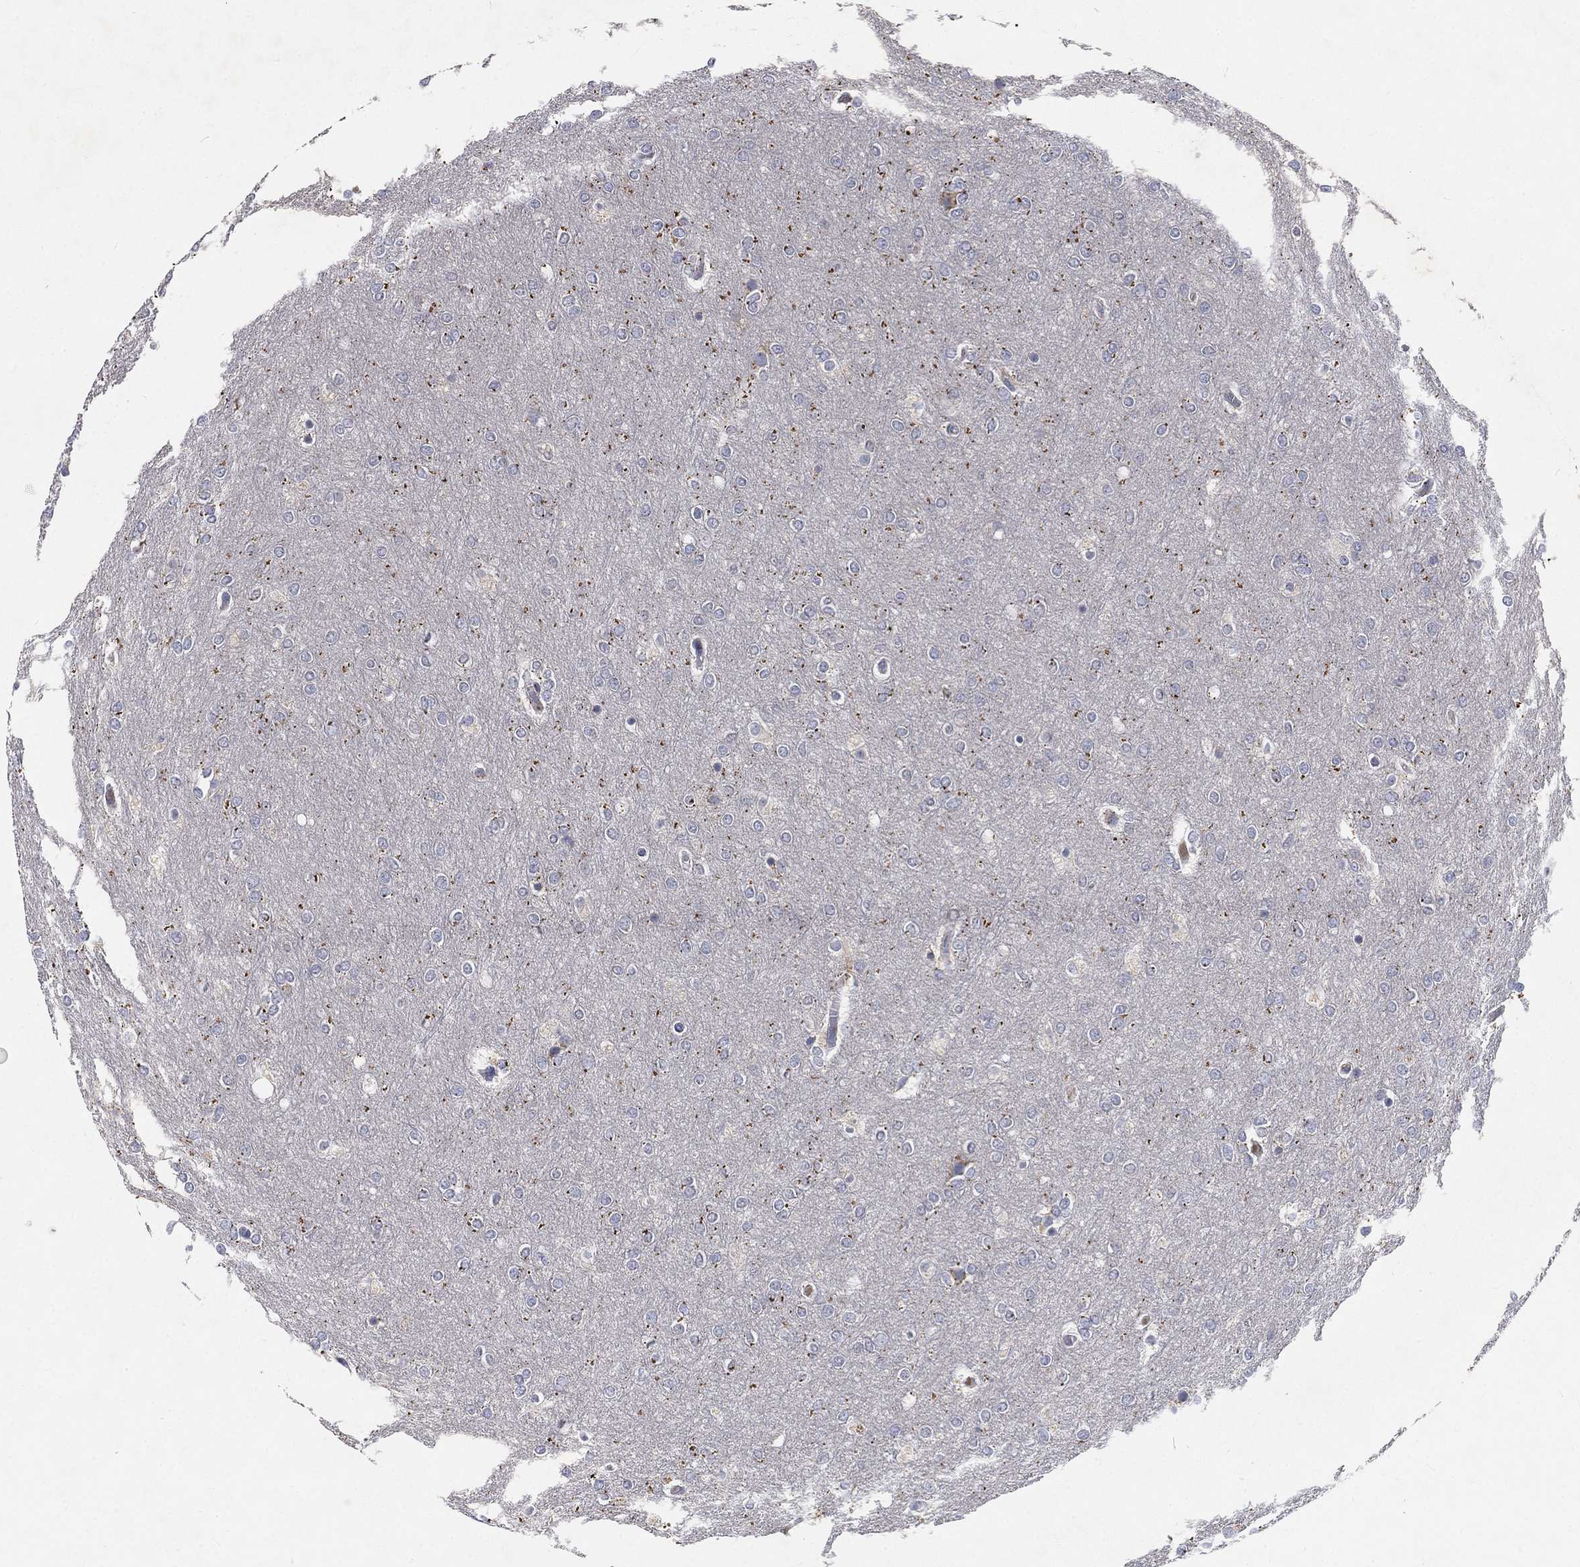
{"staining": {"intensity": "strong", "quantity": "<25%", "location": "cytoplasmic/membranous"}, "tissue": "glioma", "cell_type": "Tumor cells", "image_type": "cancer", "snomed": [{"axis": "morphology", "description": "Glioma, malignant, High grade"}, {"axis": "topography", "description": "Brain"}], "caption": "Immunohistochemical staining of human high-grade glioma (malignant) displays medium levels of strong cytoplasmic/membranous staining in about <25% of tumor cells.", "gene": "CTSL", "patient": {"sex": "female", "age": 61}}